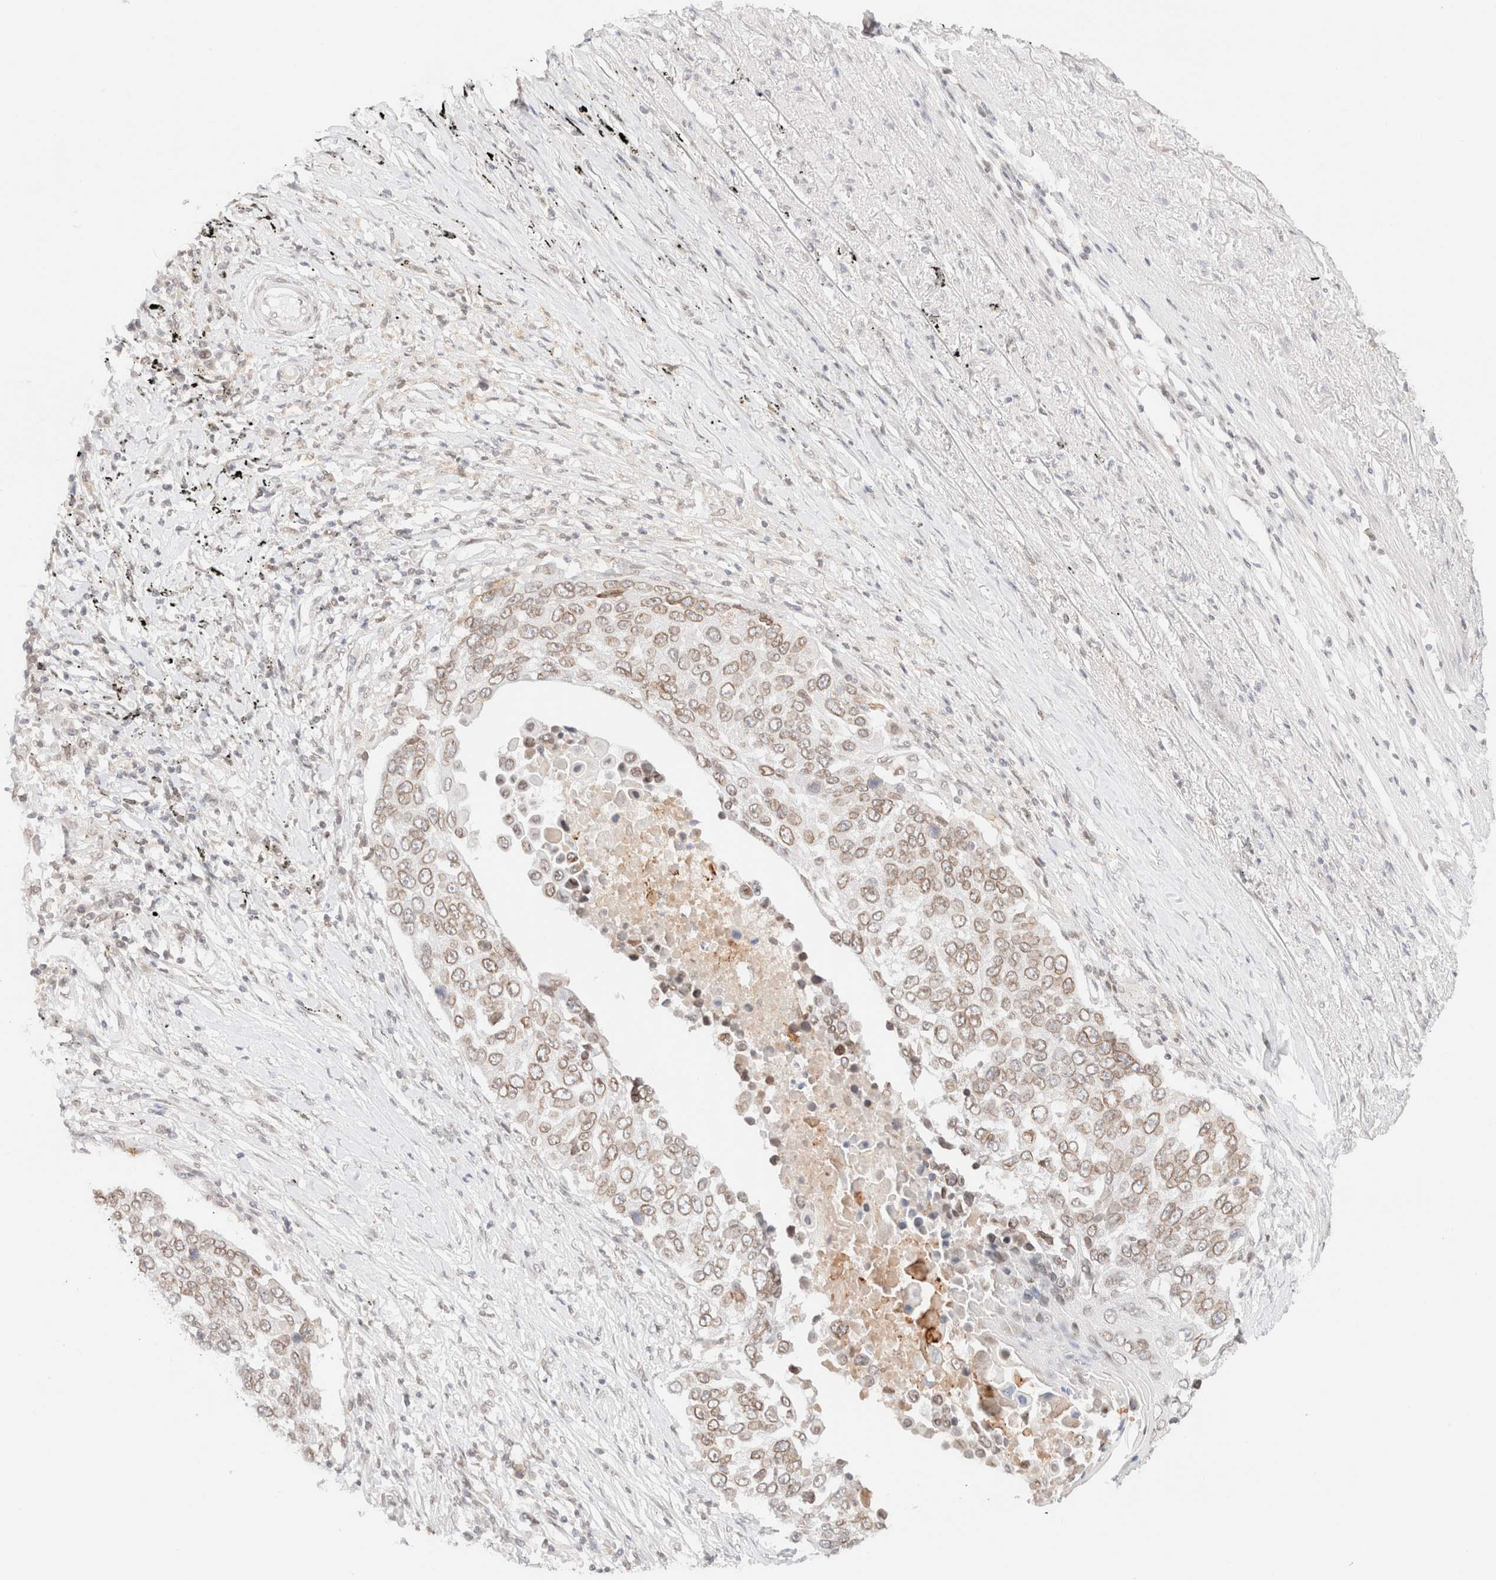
{"staining": {"intensity": "weak", "quantity": ">75%", "location": "cytoplasmic/membranous,nuclear"}, "tissue": "lung cancer", "cell_type": "Tumor cells", "image_type": "cancer", "snomed": [{"axis": "morphology", "description": "Squamous cell carcinoma, NOS"}, {"axis": "topography", "description": "Lung"}], "caption": "Human lung squamous cell carcinoma stained for a protein (brown) exhibits weak cytoplasmic/membranous and nuclear positive staining in about >75% of tumor cells.", "gene": "ZNF770", "patient": {"sex": "male", "age": 66}}